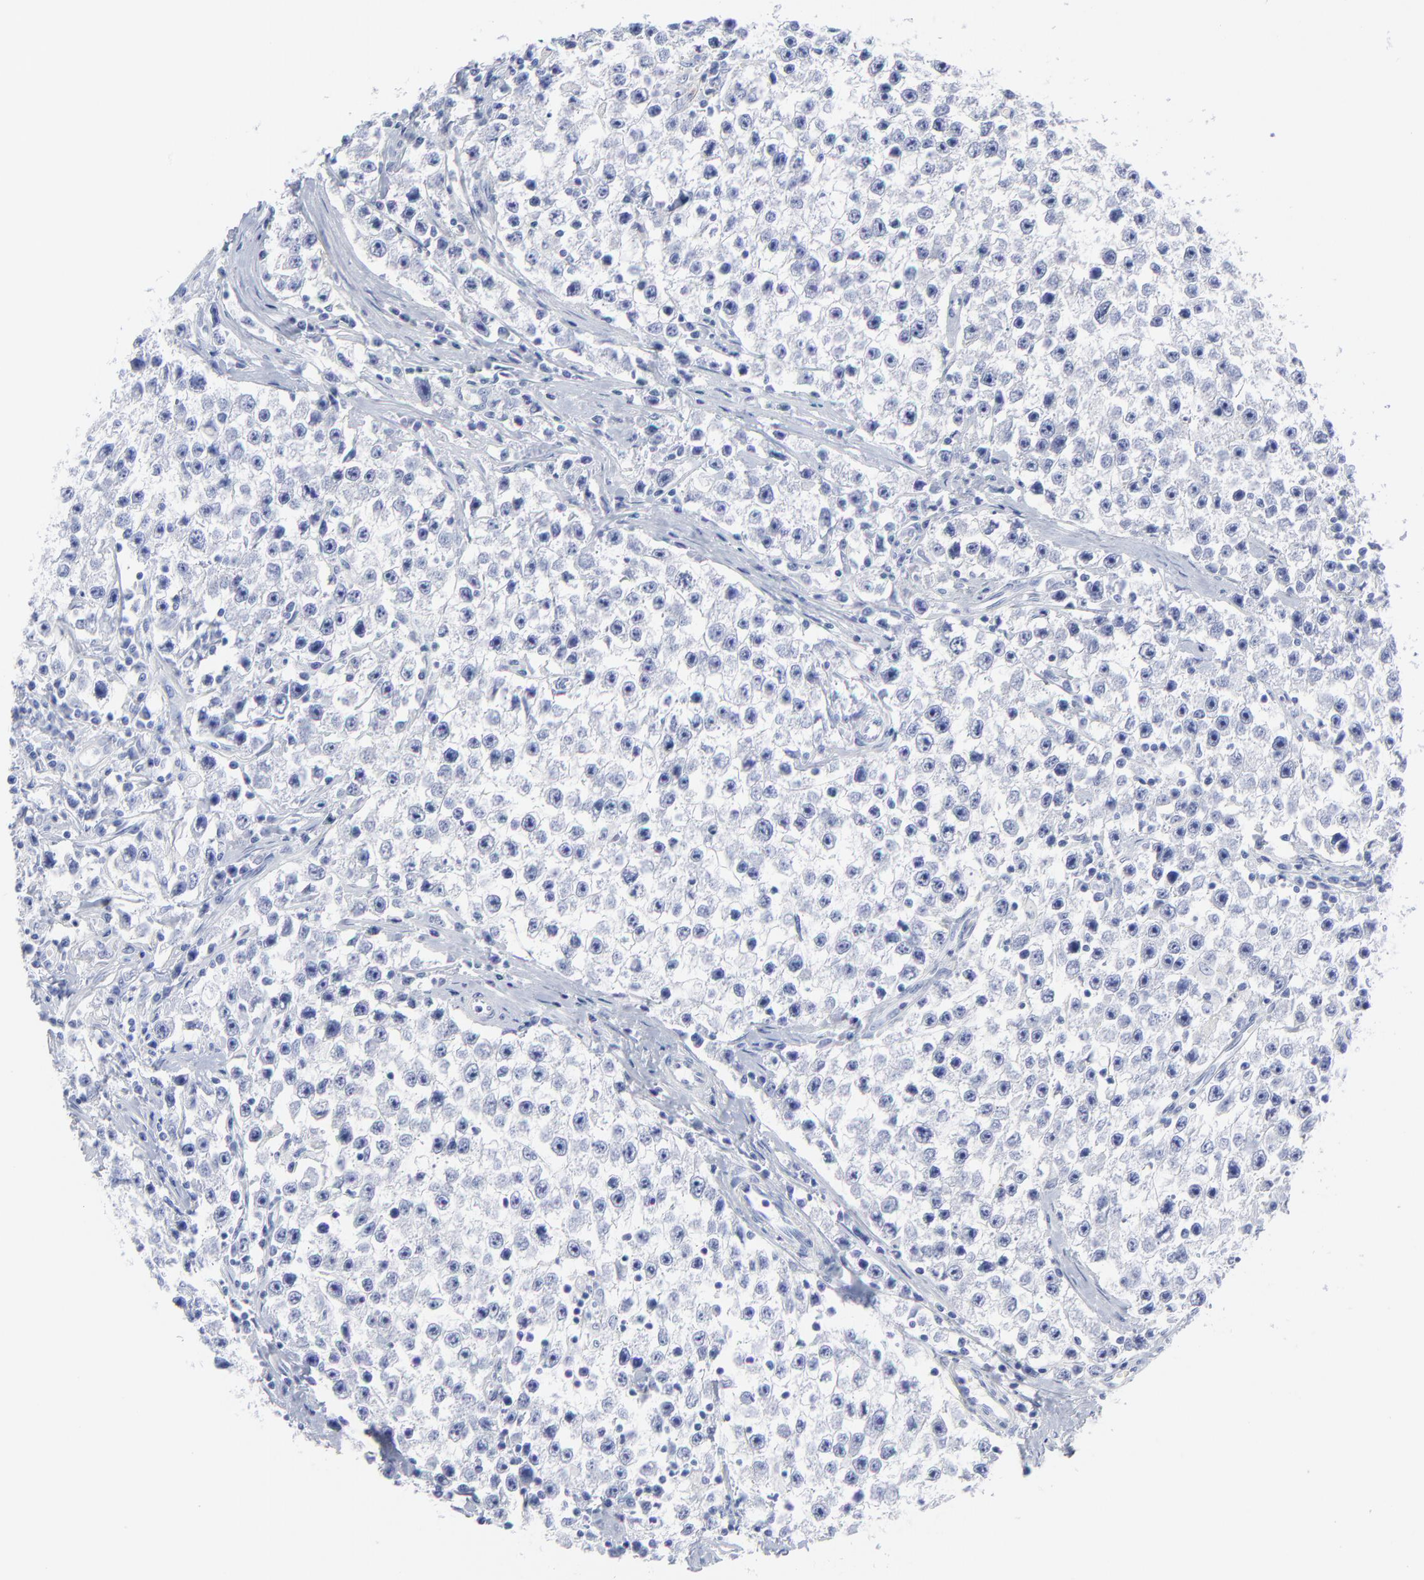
{"staining": {"intensity": "weak", "quantity": "25%-75%", "location": "cytoplasmic/membranous"}, "tissue": "testis cancer", "cell_type": "Tumor cells", "image_type": "cancer", "snomed": [{"axis": "morphology", "description": "Seminoma, NOS"}, {"axis": "topography", "description": "Testis"}], "caption": "Immunohistochemistry (IHC) histopathology image of neoplastic tissue: seminoma (testis) stained using immunohistochemistry demonstrates low levels of weak protein expression localized specifically in the cytoplasmic/membranous of tumor cells, appearing as a cytoplasmic/membranous brown color.", "gene": "CNTN3", "patient": {"sex": "male", "age": 35}}